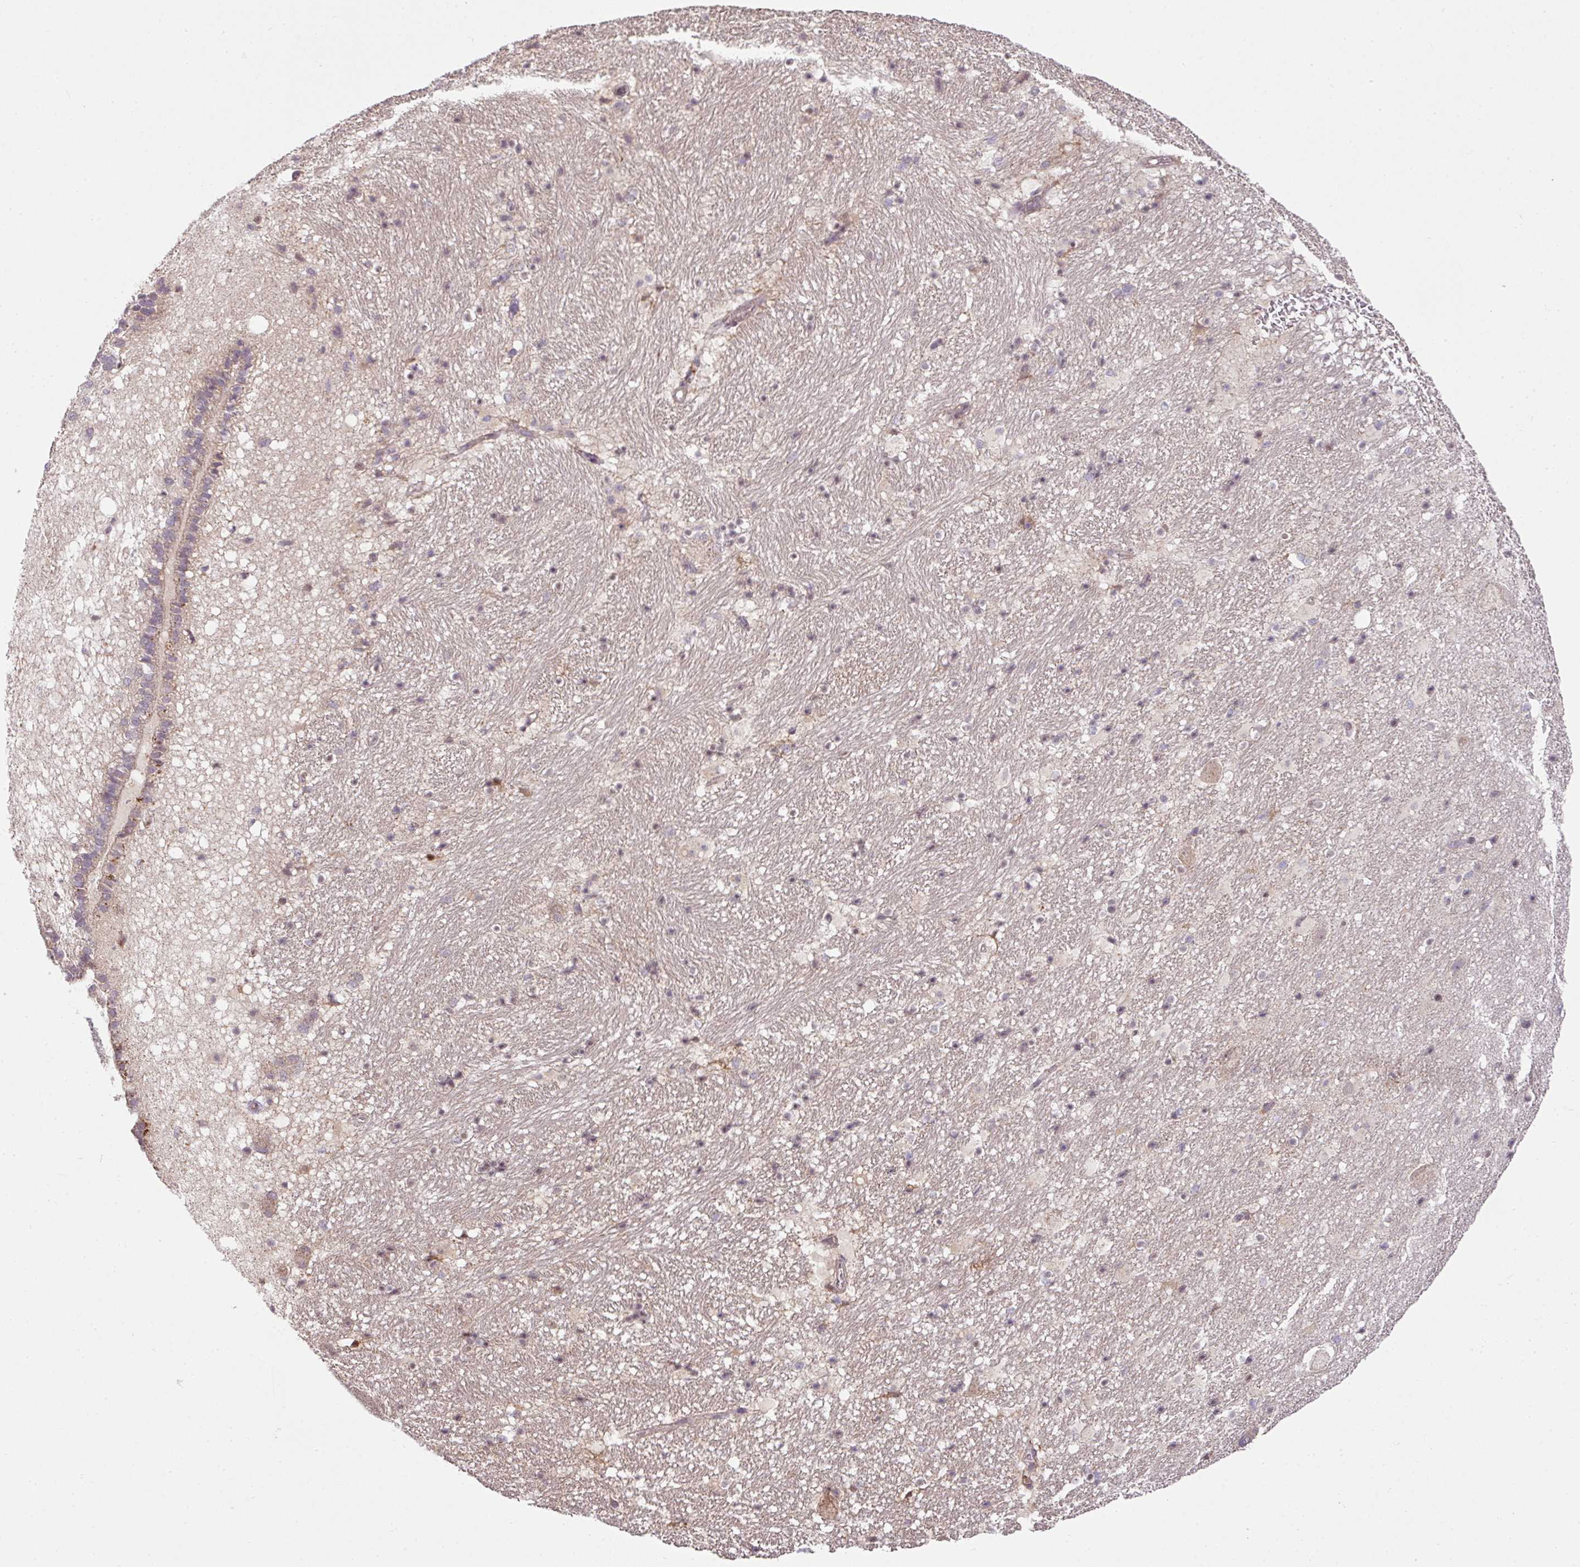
{"staining": {"intensity": "weak", "quantity": "25%-75%", "location": "cytoplasmic/membranous"}, "tissue": "hippocampus", "cell_type": "Glial cells", "image_type": "normal", "snomed": [{"axis": "morphology", "description": "Normal tissue, NOS"}, {"axis": "topography", "description": "Hippocampus"}], "caption": "Brown immunohistochemical staining in unremarkable human hippocampus reveals weak cytoplasmic/membranous staining in approximately 25%-75% of glial cells.", "gene": "PLK1", "patient": {"sex": "male", "age": 37}}